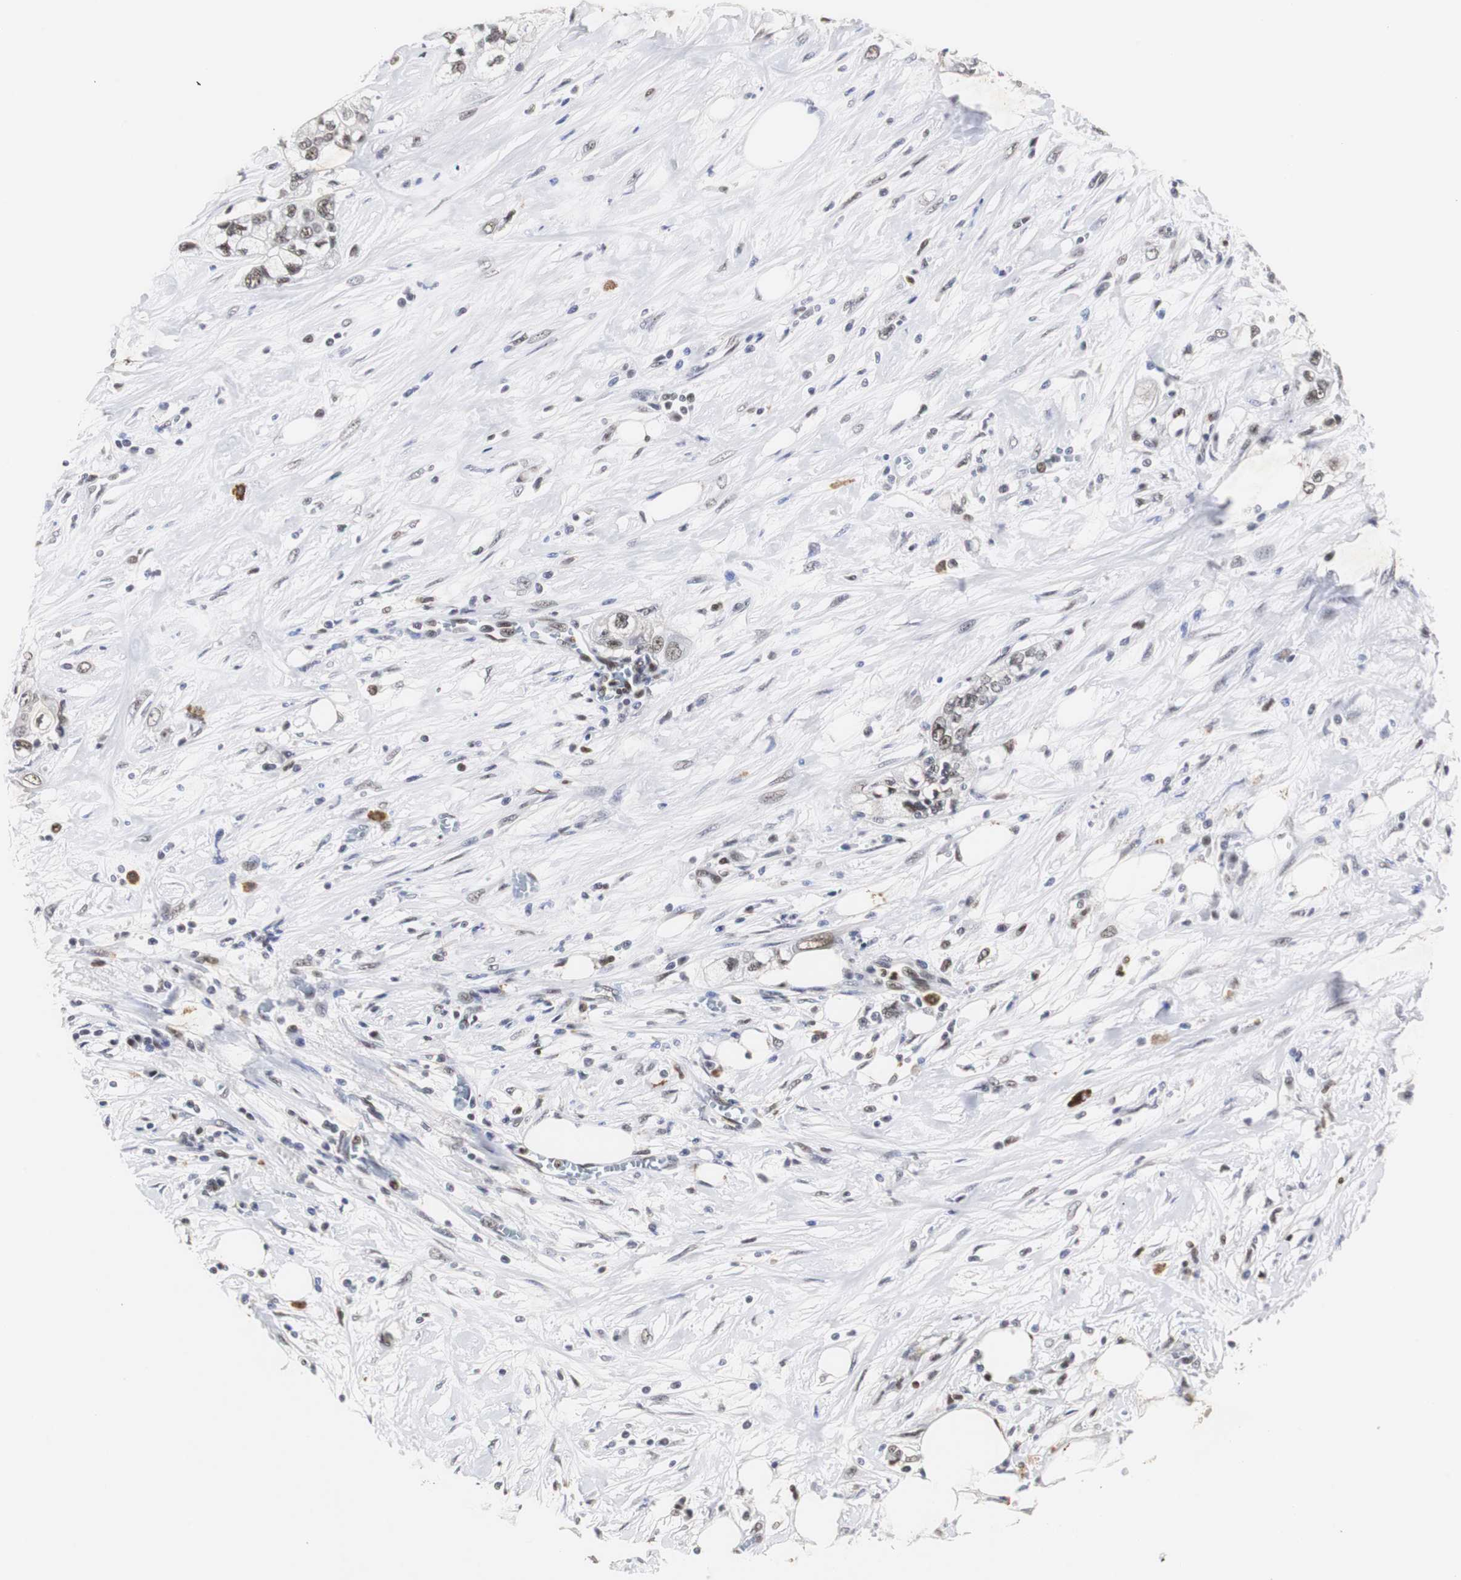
{"staining": {"intensity": "weak", "quantity": "<25%", "location": "nuclear"}, "tissue": "pancreatic cancer", "cell_type": "Tumor cells", "image_type": "cancer", "snomed": [{"axis": "morphology", "description": "Adenocarcinoma, NOS"}, {"axis": "topography", "description": "Pancreas"}], "caption": "This is an immunohistochemistry (IHC) photomicrograph of pancreatic cancer (adenocarcinoma). There is no expression in tumor cells.", "gene": "ZFC3H1", "patient": {"sex": "male", "age": 70}}